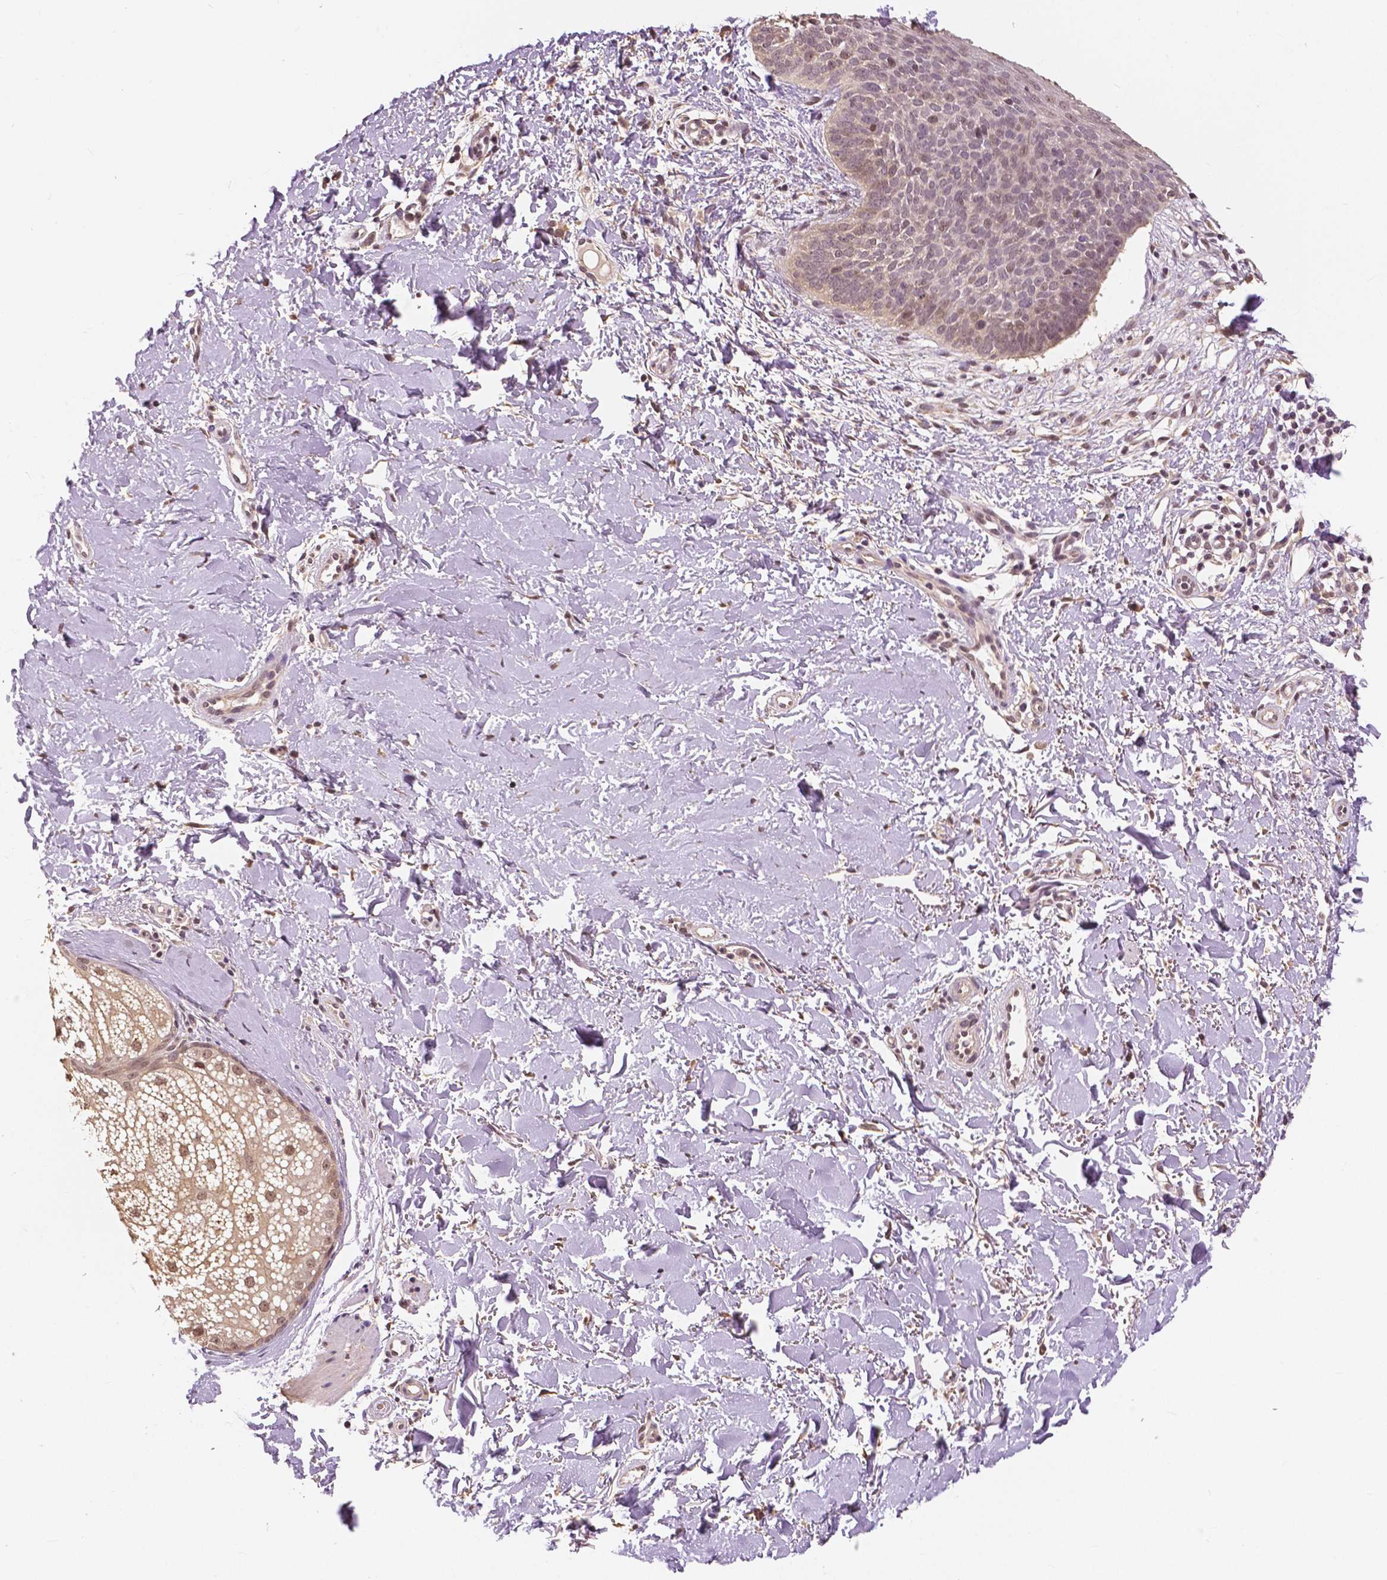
{"staining": {"intensity": "weak", "quantity": "<25%", "location": "nuclear"}, "tissue": "skin cancer", "cell_type": "Tumor cells", "image_type": "cancer", "snomed": [{"axis": "morphology", "description": "Basal cell carcinoma"}, {"axis": "topography", "description": "Skin"}], "caption": "Basal cell carcinoma (skin) stained for a protein using immunohistochemistry (IHC) reveals no staining tumor cells.", "gene": "MAP1LC3B", "patient": {"sex": "male", "age": 57}}